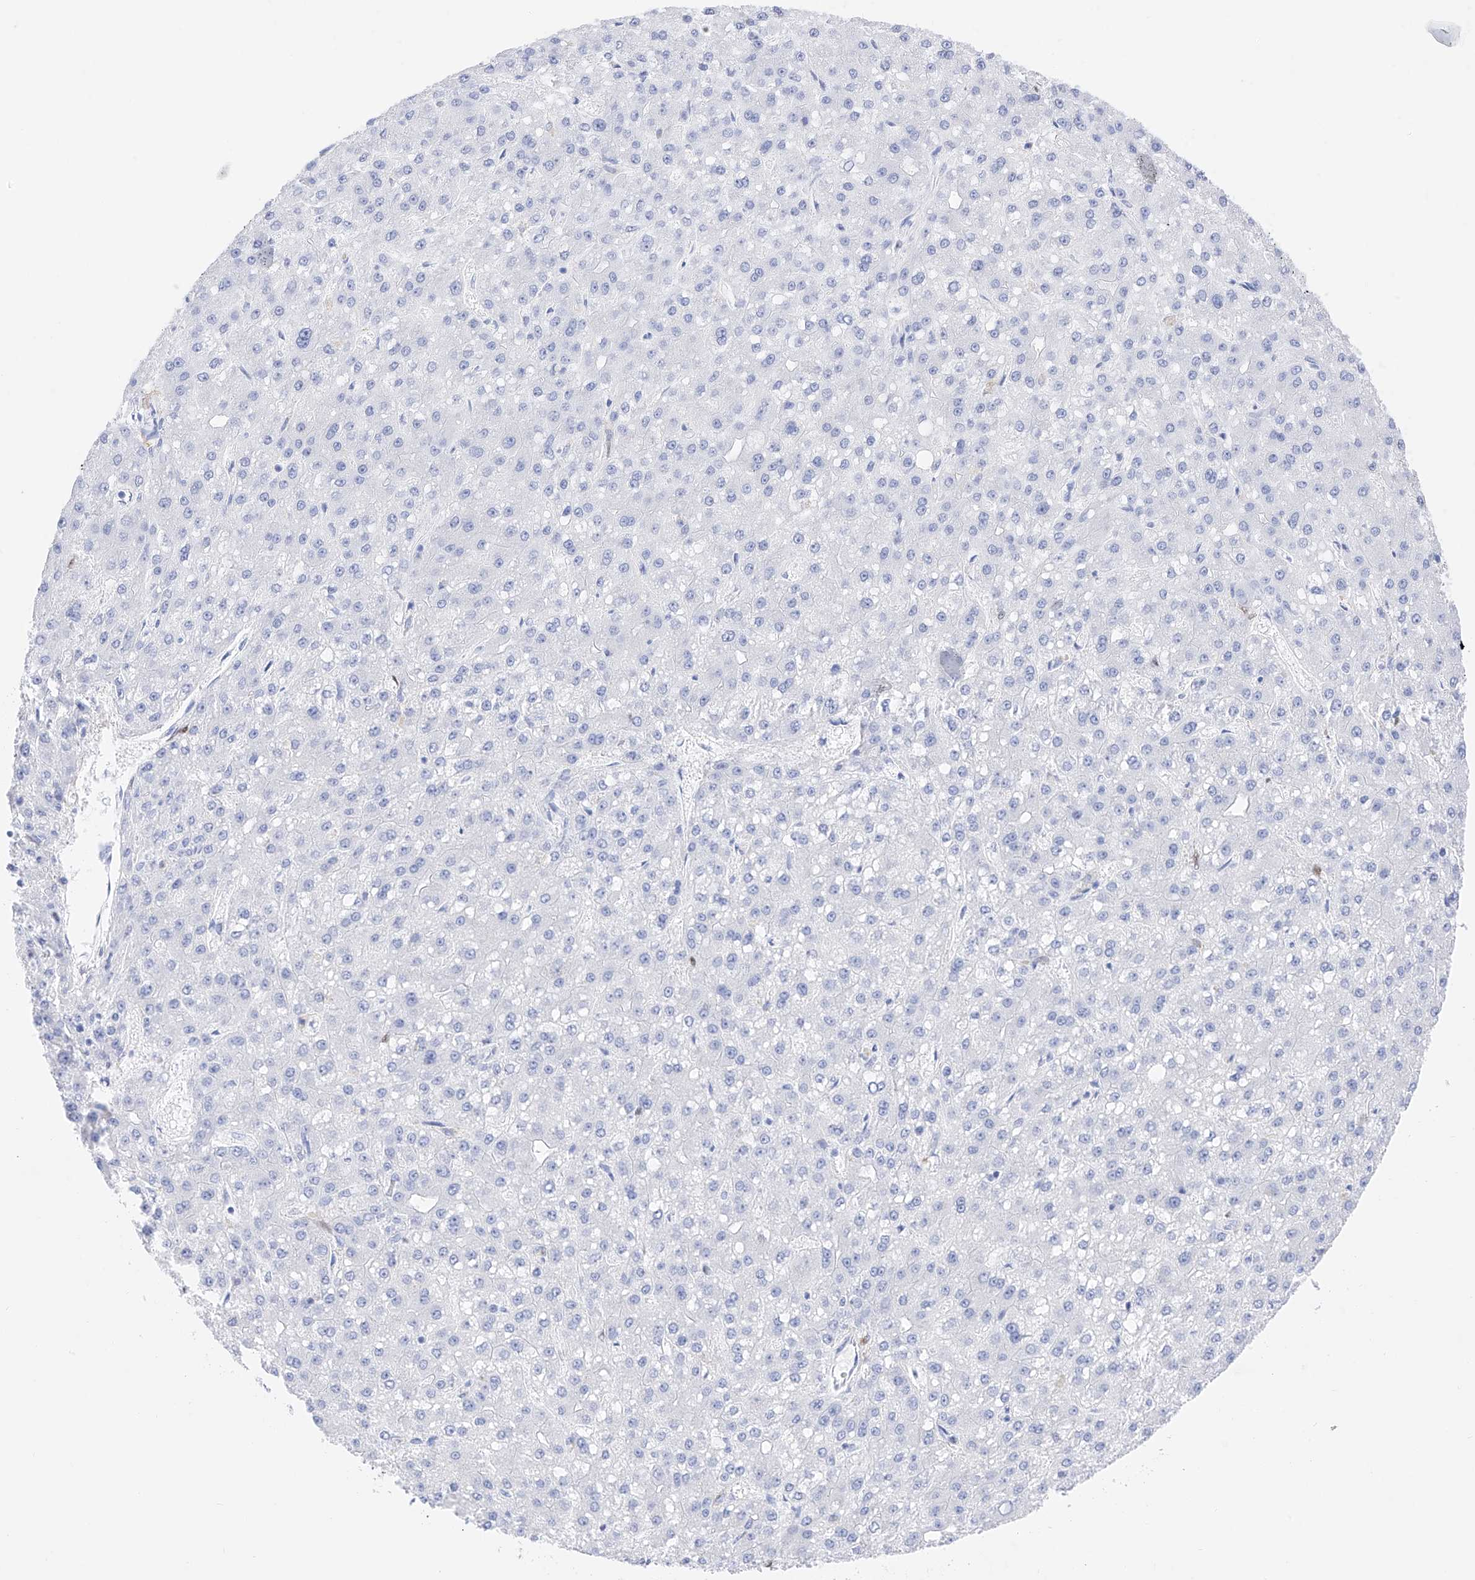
{"staining": {"intensity": "negative", "quantity": "none", "location": "none"}, "tissue": "liver cancer", "cell_type": "Tumor cells", "image_type": "cancer", "snomed": [{"axis": "morphology", "description": "Carcinoma, Hepatocellular, NOS"}, {"axis": "topography", "description": "Liver"}], "caption": "Immunohistochemical staining of human liver cancer (hepatocellular carcinoma) demonstrates no significant expression in tumor cells.", "gene": "TRPC7", "patient": {"sex": "male", "age": 67}}